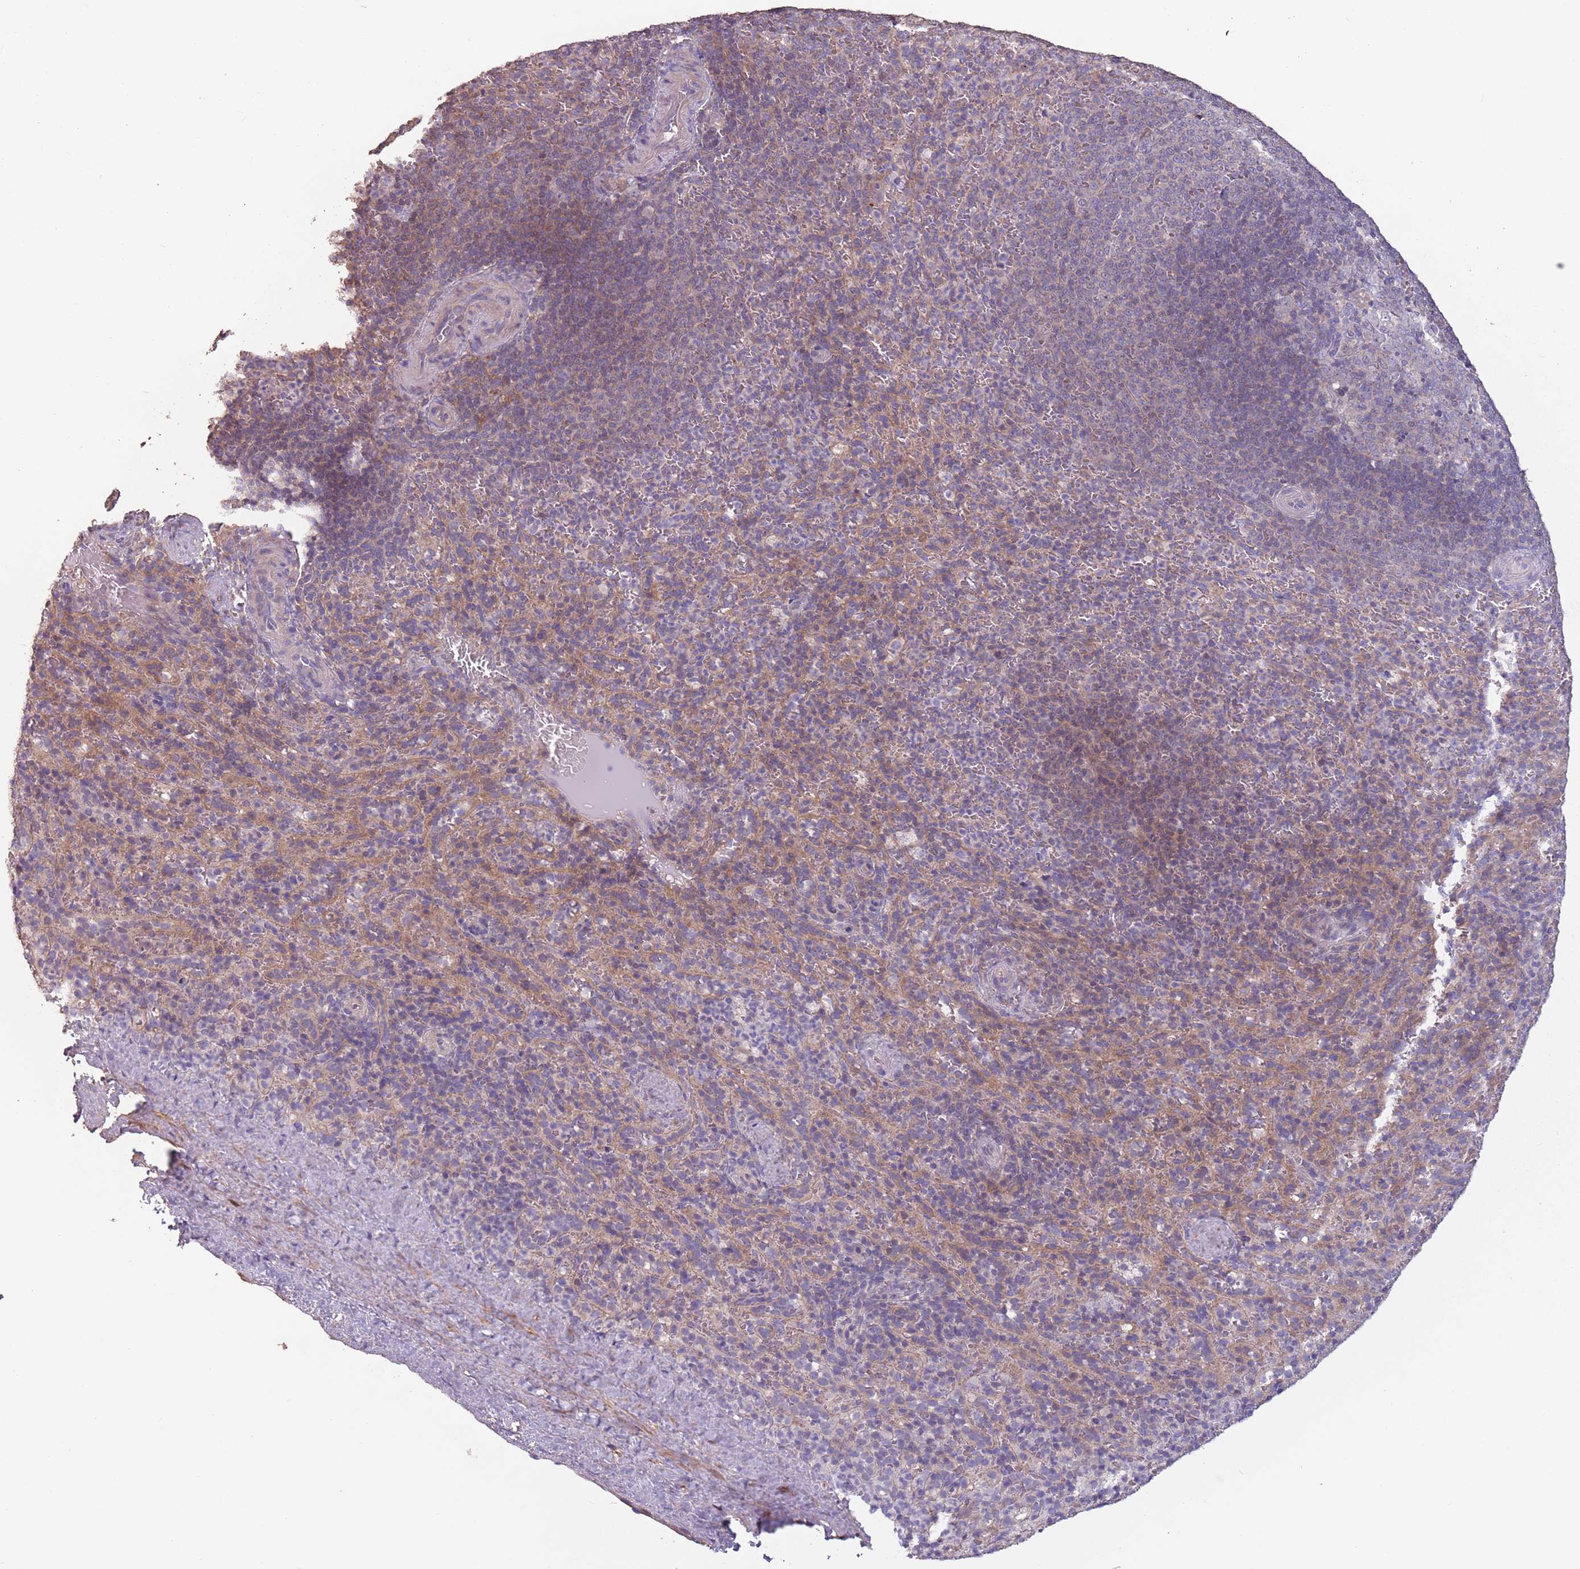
{"staining": {"intensity": "weak", "quantity": "25%-75%", "location": "cytoplasmic/membranous"}, "tissue": "spleen", "cell_type": "Cells in red pulp", "image_type": "normal", "snomed": [{"axis": "morphology", "description": "Normal tissue, NOS"}, {"axis": "topography", "description": "Spleen"}], "caption": "High-power microscopy captured an immunohistochemistry (IHC) micrograph of normal spleen, revealing weak cytoplasmic/membranous positivity in about 25%-75% of cells in red pulp.", "gene": "MBD3L1", "patient": {"sex": "female", "age": 21}}